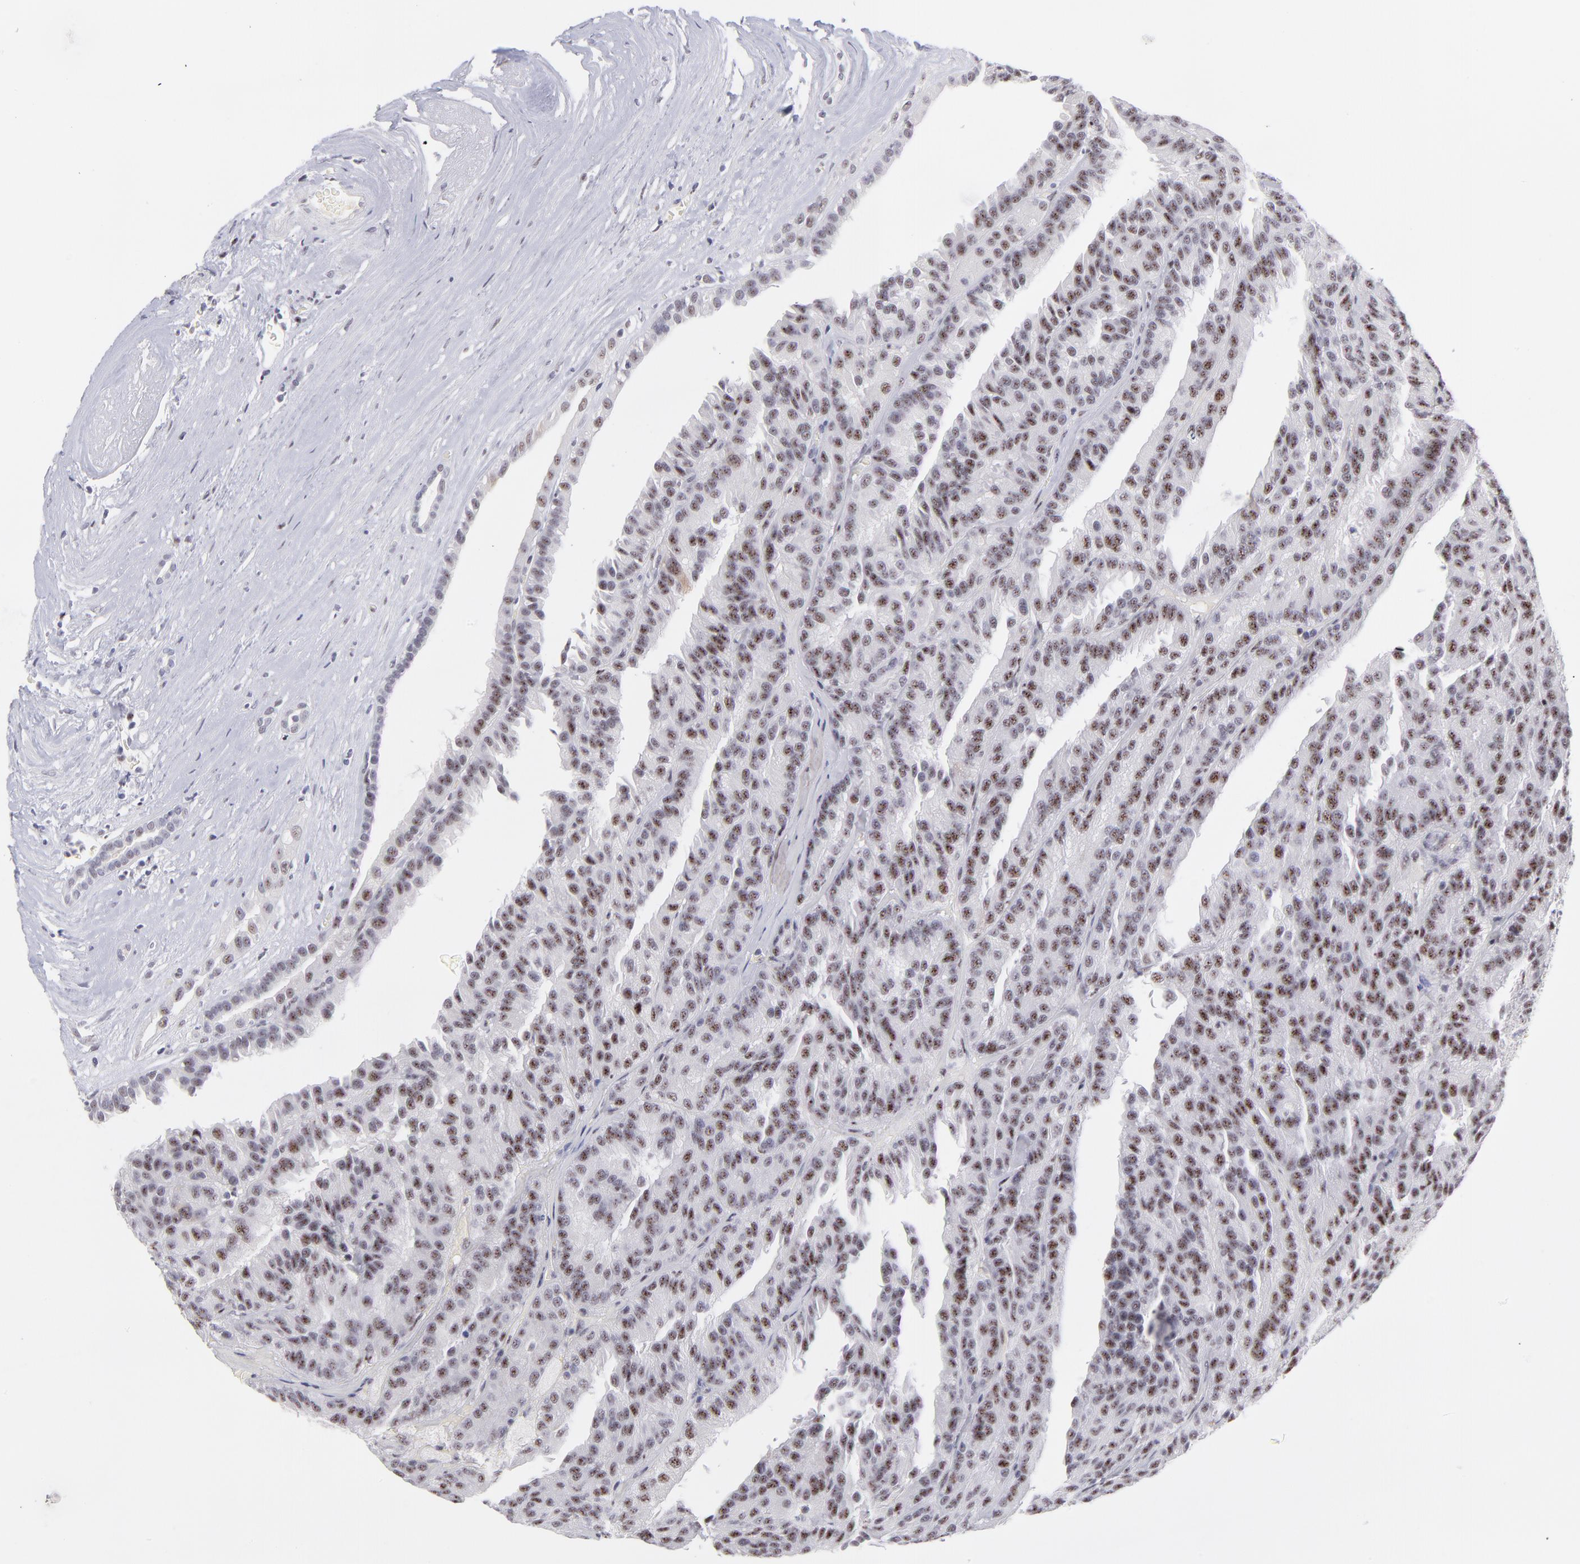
{"staining": {"intensity": "moderate", "quantity": ">75%", "location": "nuclear"}, "tissue": "renal cancer", "cell_type": "Tumor cells", "image_type": "cancer", "snomed": [{"axis": "morphology", "description": "Adenocarcinoma, NOS"}, {"axis": "topography", "description": "Kidney"}], "caption": "DAB immunohistochemical staining of human adenocarcinoma (renal) displays moderate nuclear protein expression in approximately >75% of tumor cells.", "gene": "CDC25C", "patient": {"sex": "male", "age": 46}}